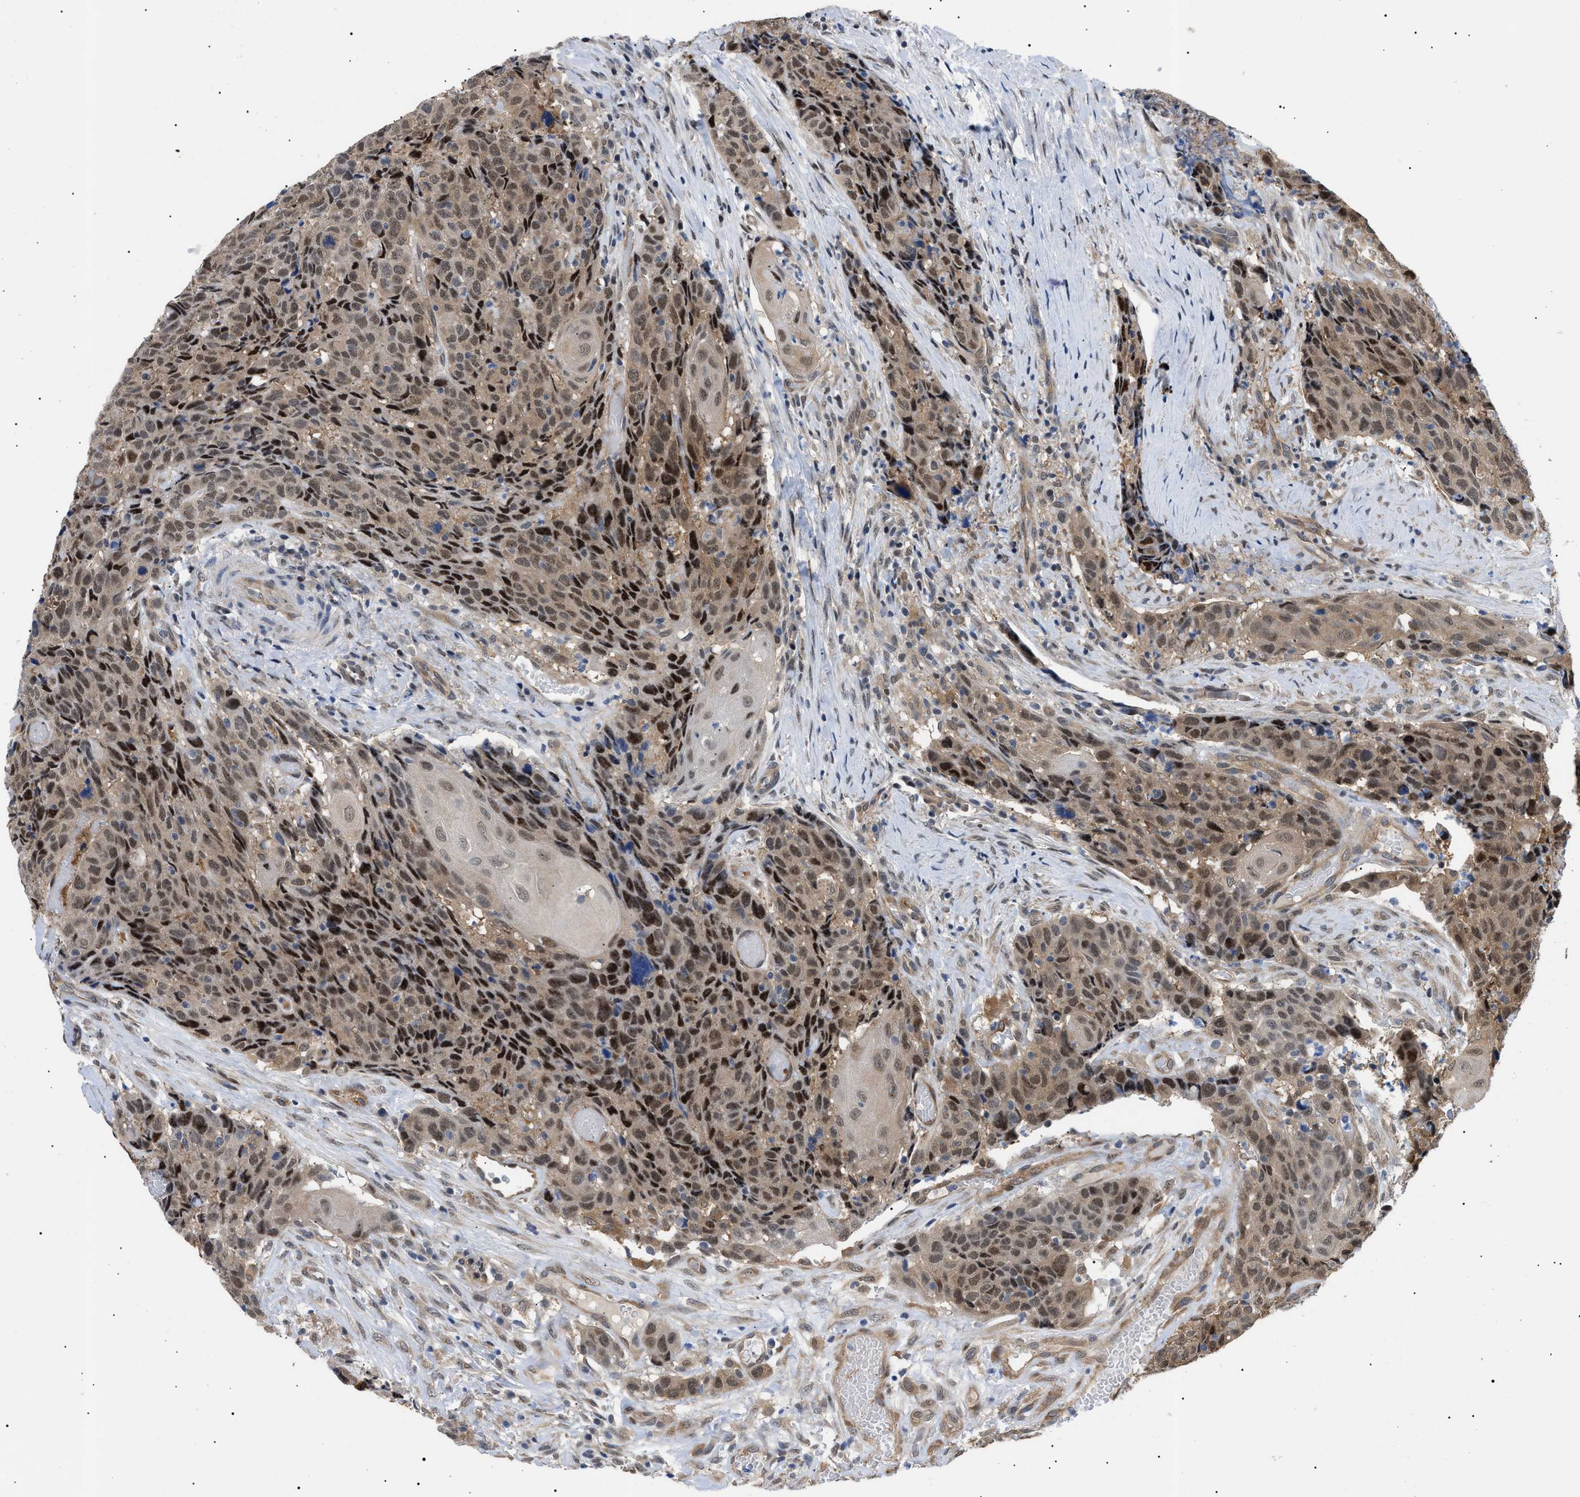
{"staining": {"intensity": "strong", "quantity": ">75%", "location": "cytoplasmic/membranous,nuclear"}, "tissue": "head and neck cancer", "cell_type": "Tumor cells", "image_type": "cancer", "snomed": [{"axis": "morphology", "description": "Squamous cell carcinoma, NOS"}, {"axis": "topography", "description": "Head-Neck"}], "caption": "An IHC image of tumor tissue is shown. Protein staining in brown labels strong cytoplasmic/membranous and nuclear positivity in head and neck cancer within tumor cells.", "gene": "GARRE1", "patient": {"sex": "male", "age": 66}}